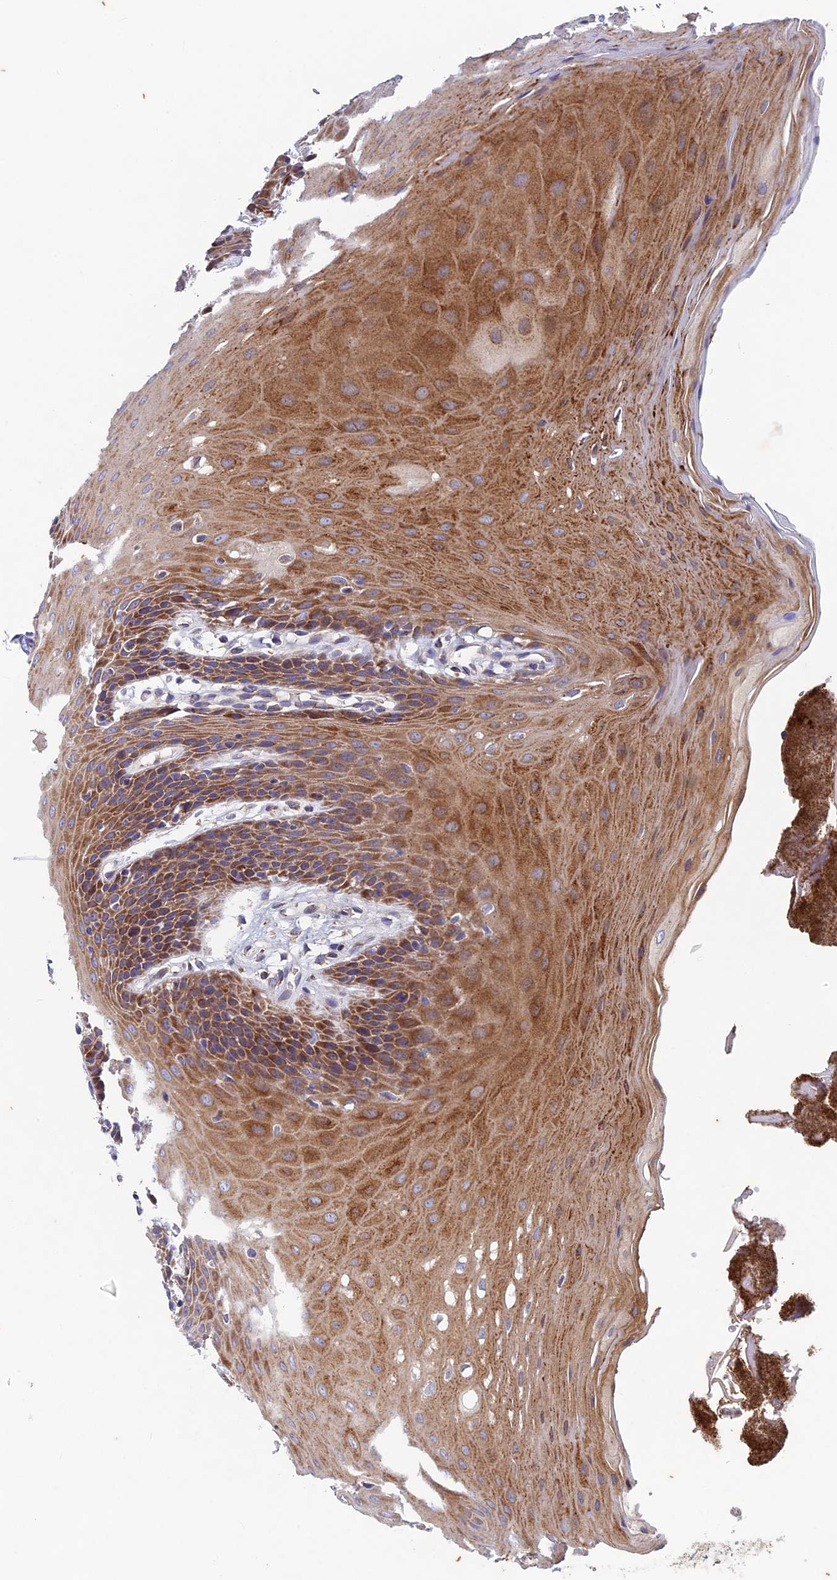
{"staining": {"intensity": "moderate", "quantity": ">75%", "location": "cytoplasmic/membranous"}, "tissue": "oral mucosa", "cell_type": "Squamous epithelial cells", "image_type": "normal", "snomed": [{"axis": "morphology", "description": "Normal tissue, NOS"}, {"axis": "morphology", "description": "Squamous cell carcinoma, NOS"}, {"axis": "topography", "description": "Skeletal muscle"}, {"axis": "topography", "description": "Oral tissue"}, {"axis": "topography", "description": "Salivary gland"}, {"axis": "topography", "description": "Head-Neck"}], "caption": "Human oral mucosa stained for a protein (brown) displays moderate cytoplasmic/membranous positive staining in about >75% of squamous epithelial cells.", "gene": "AP4S1", "patient": {"sex": "male", "age": 54}}